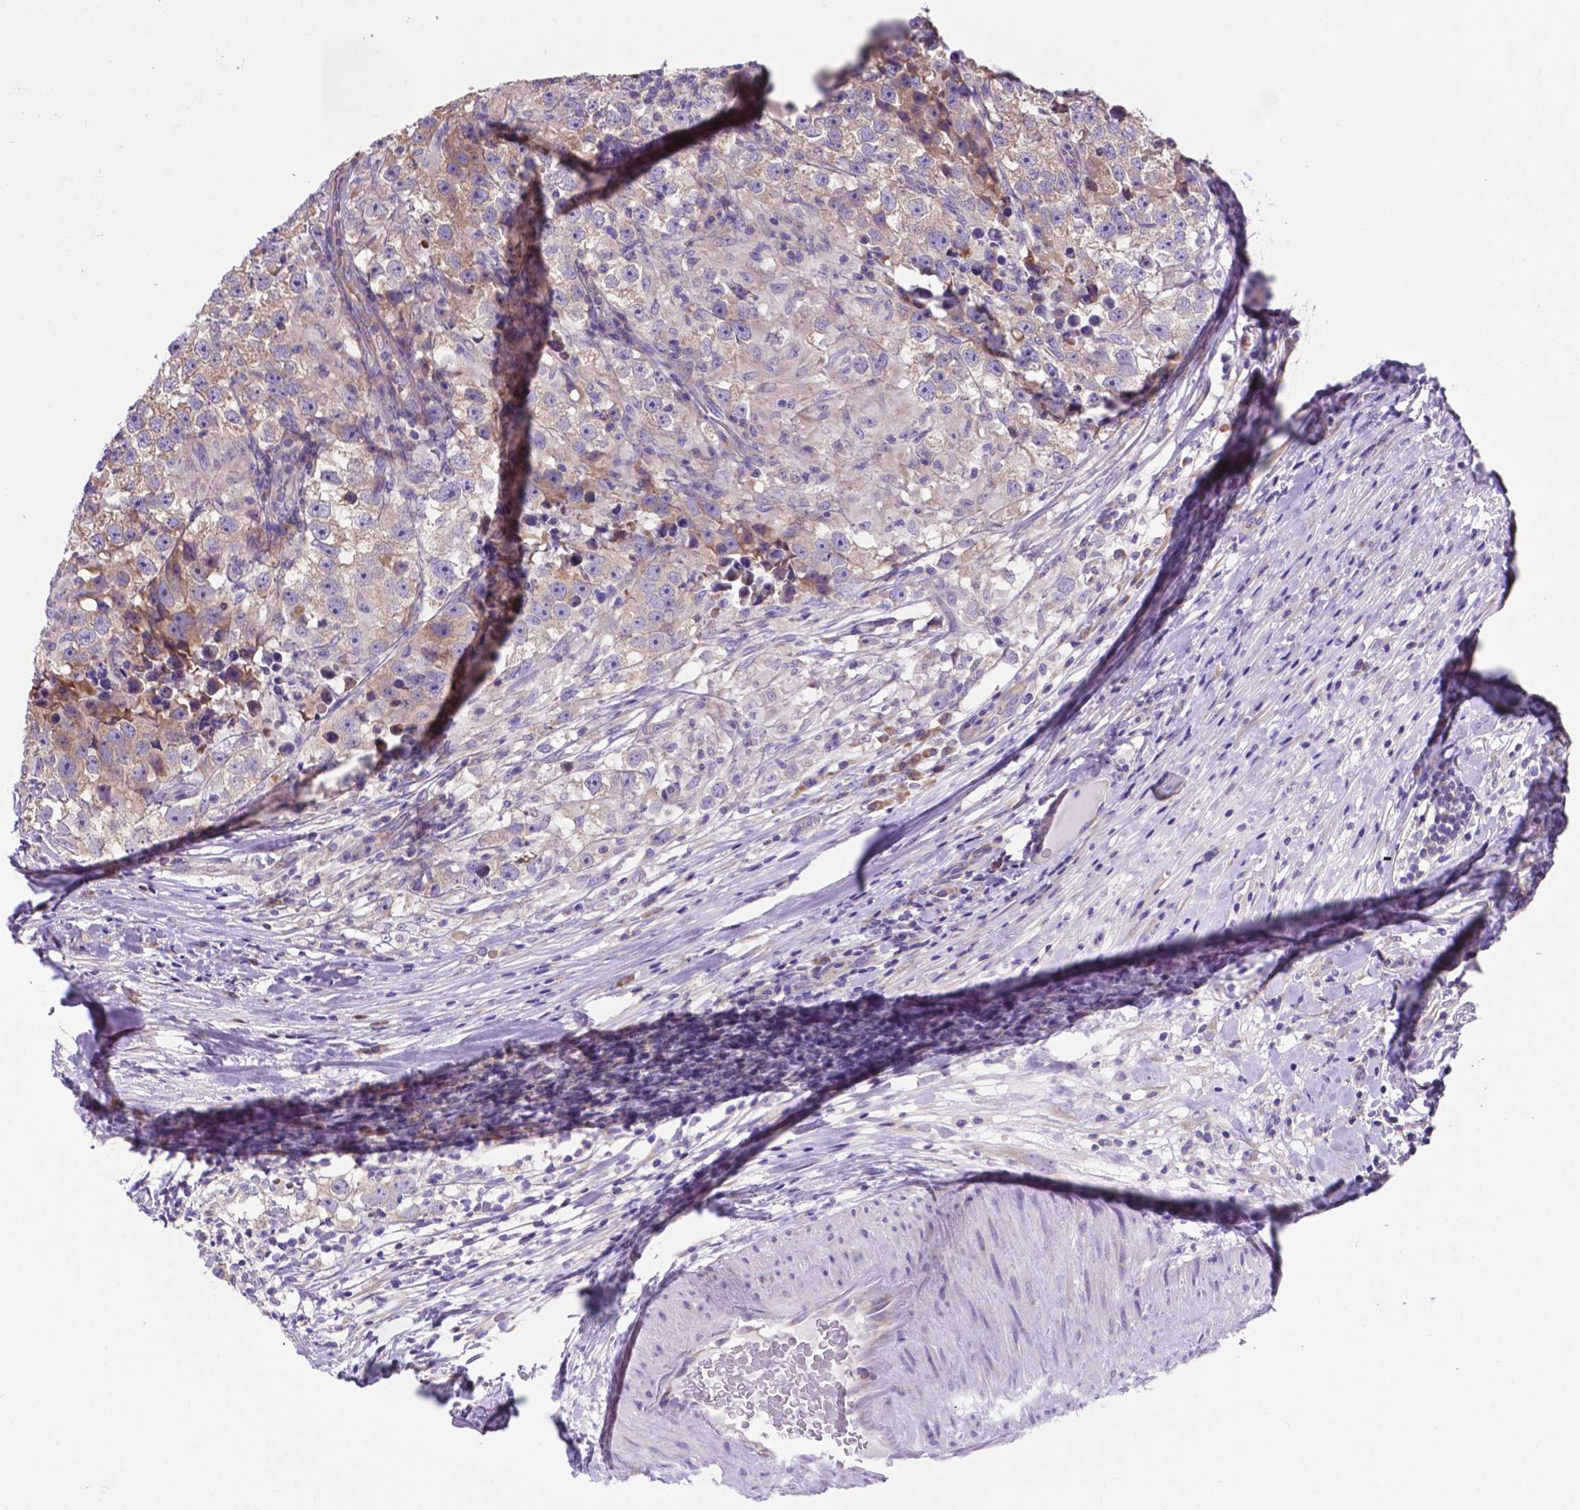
{"staining": {"intensity": "weak", "quantity": ">75%", "location": "cytoplasmic/membranous"}, "tissue": "testis cancer", "cell_type": "Tumor cells", "image_type": "cancer", "snomed": [{"axis": "morphology", "description": "Seminoma, NOS"}, {"axis": "topography", "description": "Testis"}], "caption": "DAB immunohistochemical staining of testis cancer demonstrates weak cytoplasmic/membranous protein positivity in about >75% of tumor cells.", "gene": "RPL6", "patient": {"sex": "male", "age": 46}}